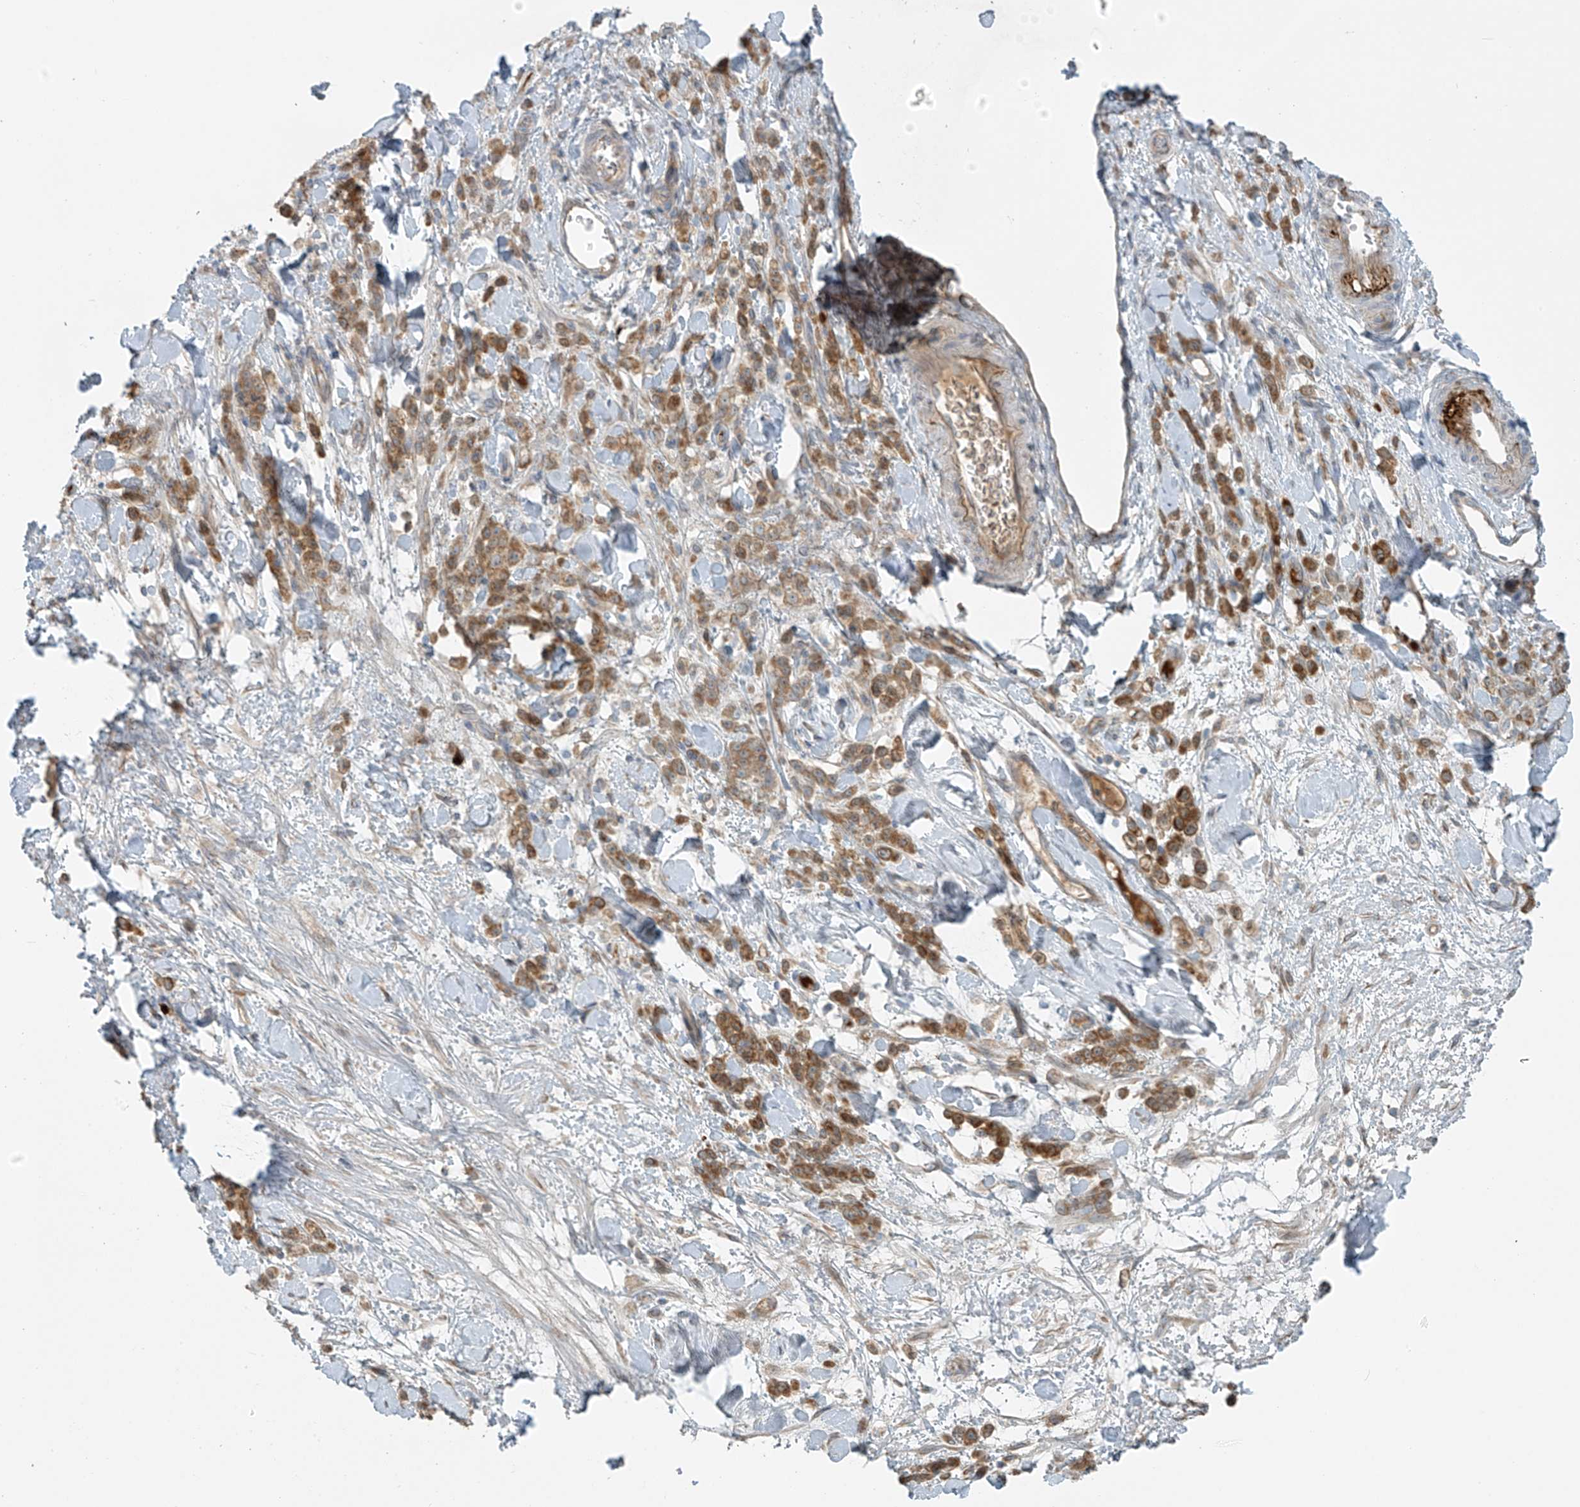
{"staining": {"intensity": "moderate", "quantity": ">75%", "location": "cytoplasmic/membranous"}, "tissue": "stomach cancer", "cell_type": "Tumor cells", "image_type": "cancer", "snomed": [{"axis": "morphology", "description": "Normal tissue, NOS"}, {"axis": "morphology", "description": "Adenocarcinoma, NOS"}, {"axis": "topography", "description": "Stomach"}], "caption": "This photomicrograph demonstrates immunohistochemistry staining of human stomach cancer, with medium moderate cytoplasmic/membranous expression in approximately >75% of tumor cells.", "gene": "LZTS3", "patient": {"sex": "male", "age": 82}}